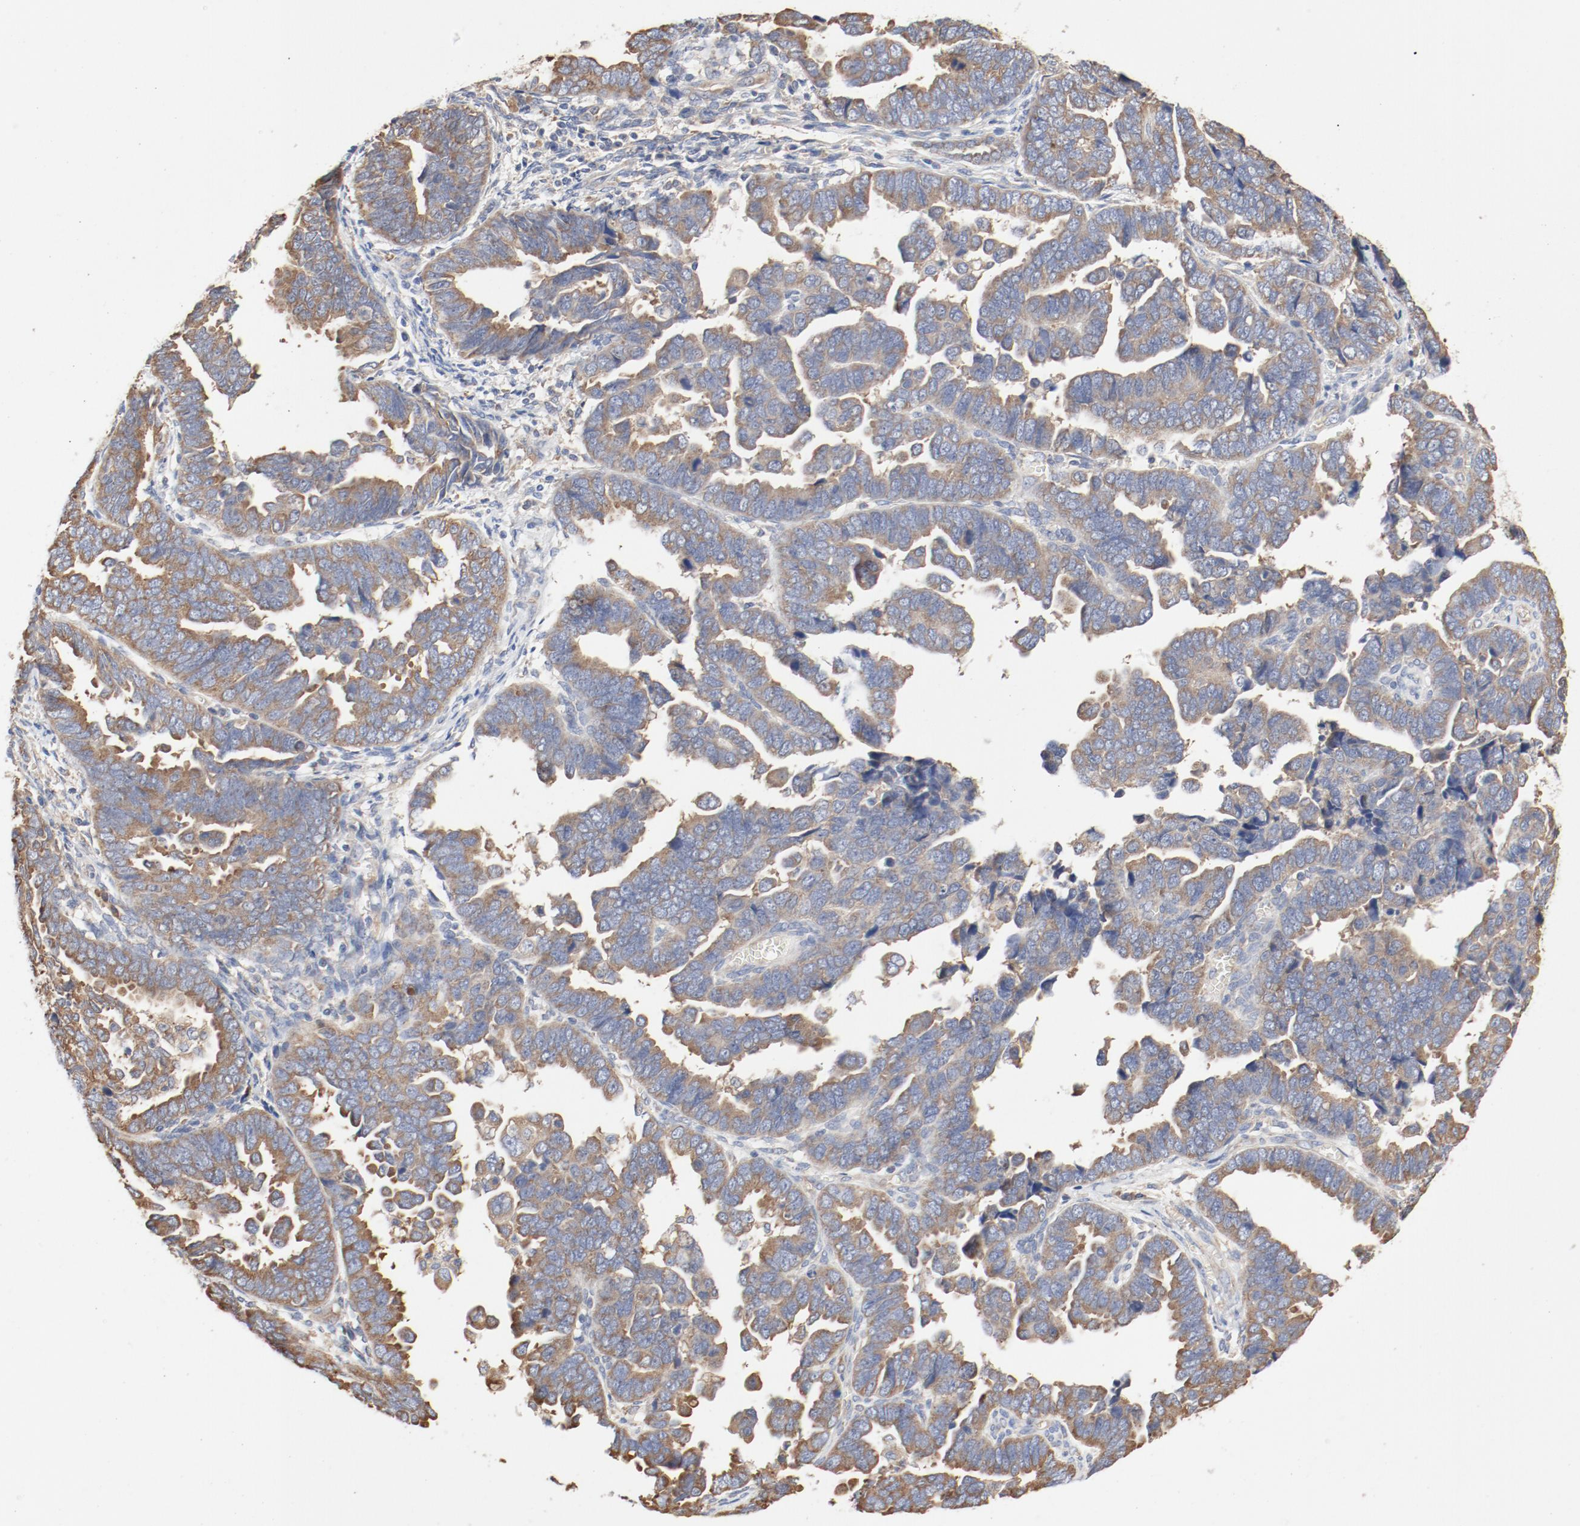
{"staining": {"intensity": "moderate", "quantity": ">75%", "location": "cytoplasmic/membranous"}, "tissue": "endometrial cancer", "cell_type": "Tumor cells", "image_type": "cancer", "snomed": [{"axis": "morphology", "description": "Adenocarcinoma, NOS"}, {"axis": "topography", "description": "Endometrium"}], "caption": "Immunohistochemical staining of endometrial cancer (adenocarcinoma) shows medium levels of moderate cytoplasmic/membranous positivity in approximately >75% of tumor cells.", "gene": "RPS6", "patient": {"sex": "female", "age": 75}}